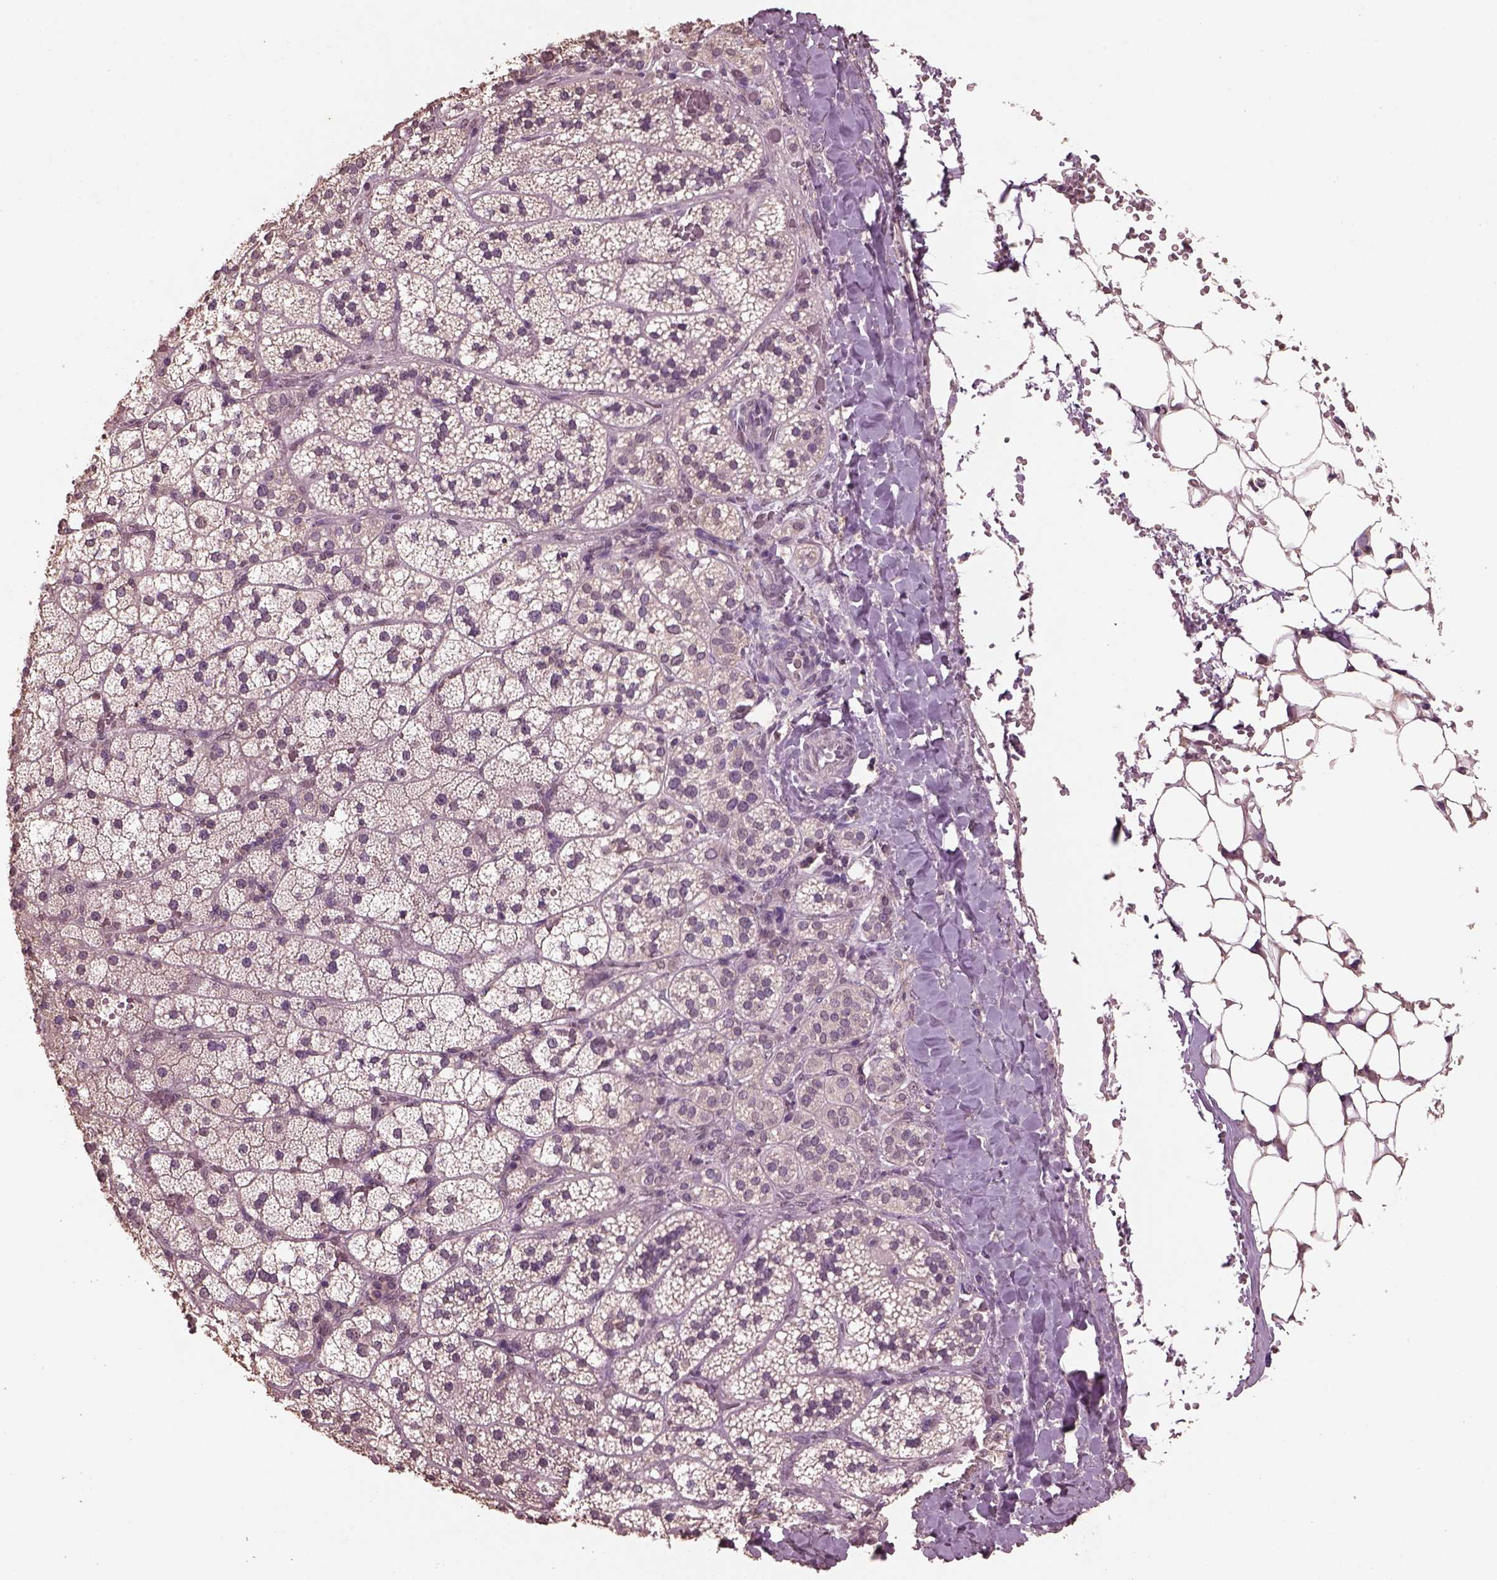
{"staining": {"intensity": "negative", "quantity": "none", "location": "none"}, "tissue": "adrenal gland", "cell_type": "Glandular cells", "image_type": "normal", "snomed": [{"axis": "morphology", "description": "Normal tissue, NOS"}, {"axis": "topography", "description": "Adrenal gland"}], "caption": "DAB (3,3'-diaminobenzidine) immunohistochemical staining of unremarkable human adrenal gland shows no significant positivity in glandular cells.", "gene": "CPT1C", "patient": {"sex": "male", "age": 53}}